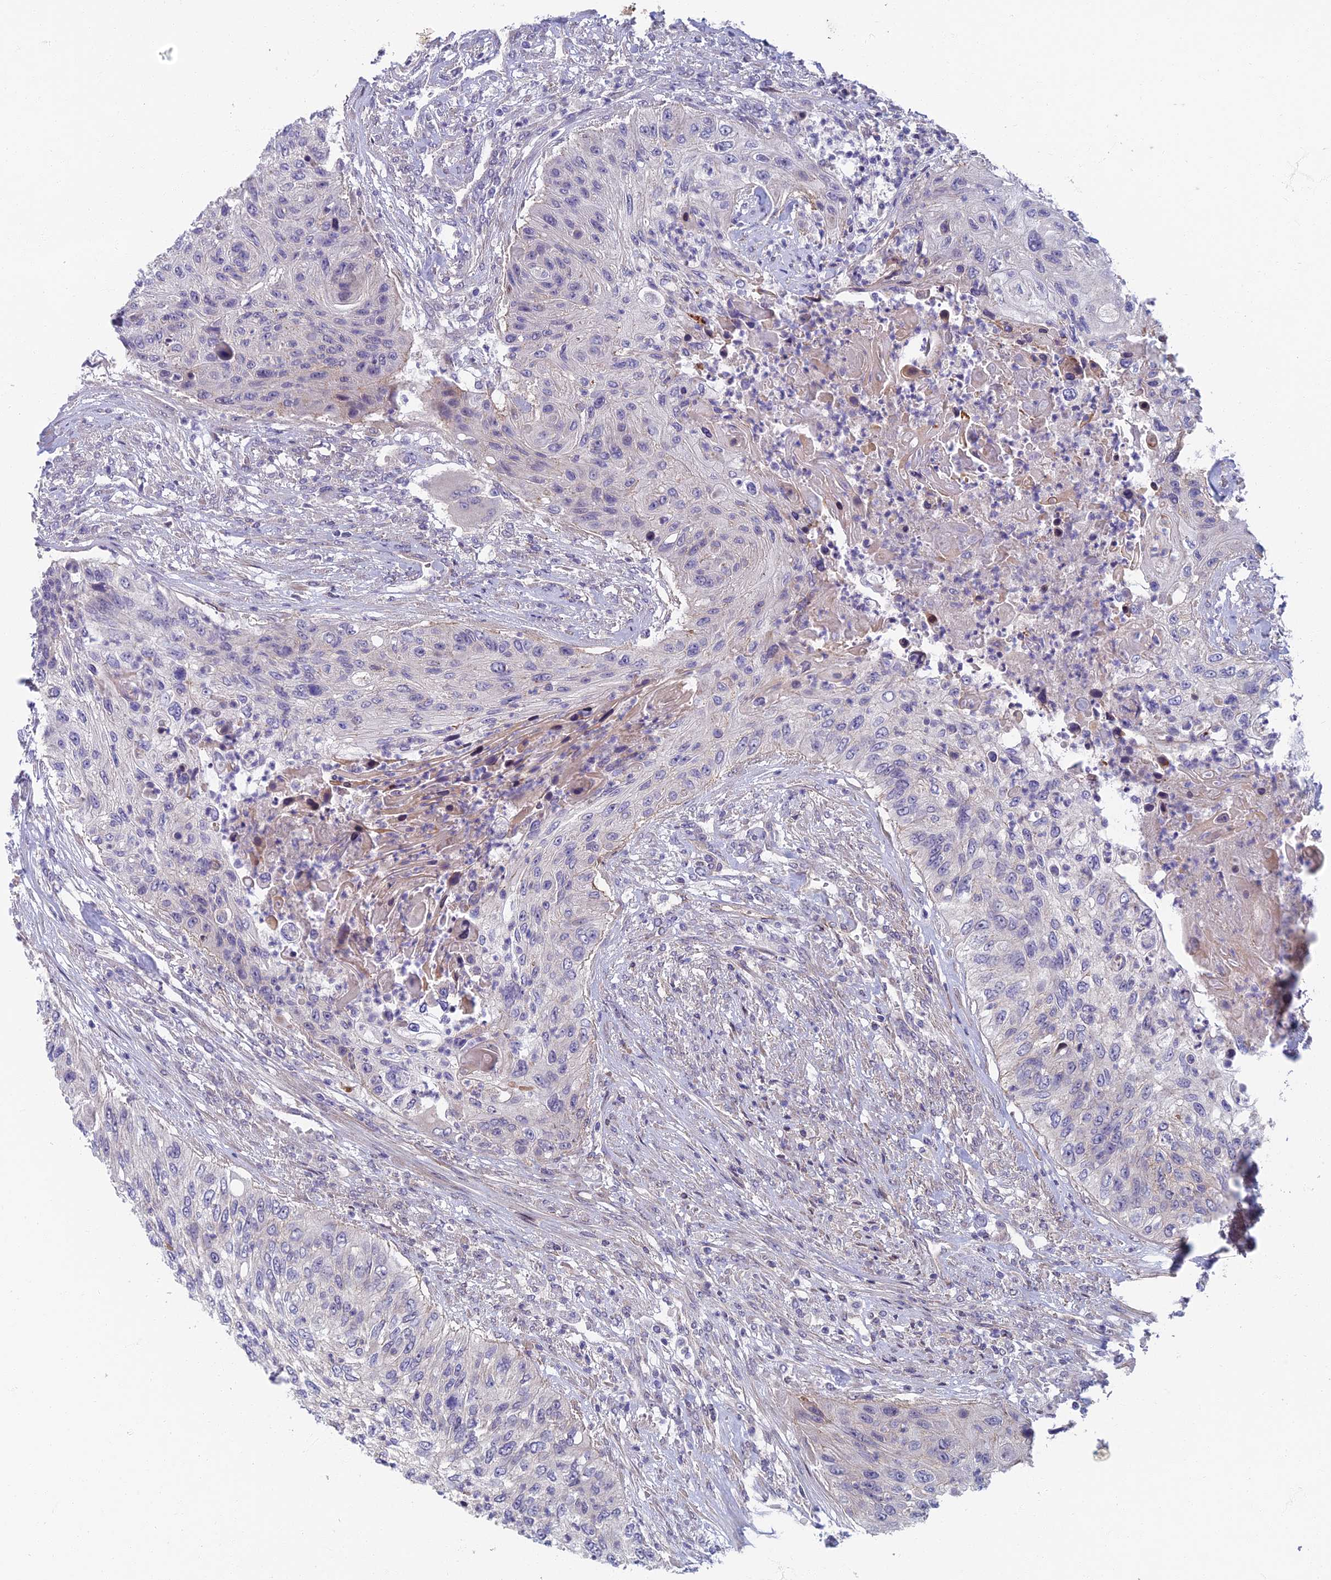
{"staining": {"intensity": "weak", "quantity": "<25%", "location": "cytoplasmic/membranous"}, "tissue": "urothelial cancer", "cell_type": "Tumor cells", "image_type": "cancer", "snomed": [{"axis": "morphology", "description": "Urothelial carcinoma, High grade"}, {"axis": "topography", "description": "Urinary bladder"}], "caption": "There is no significant staining in tumor cells of urothelial carcinoma (high-grade).", "gene": "RHBDL2", "patient": {"sex": "female", "age": 60}}